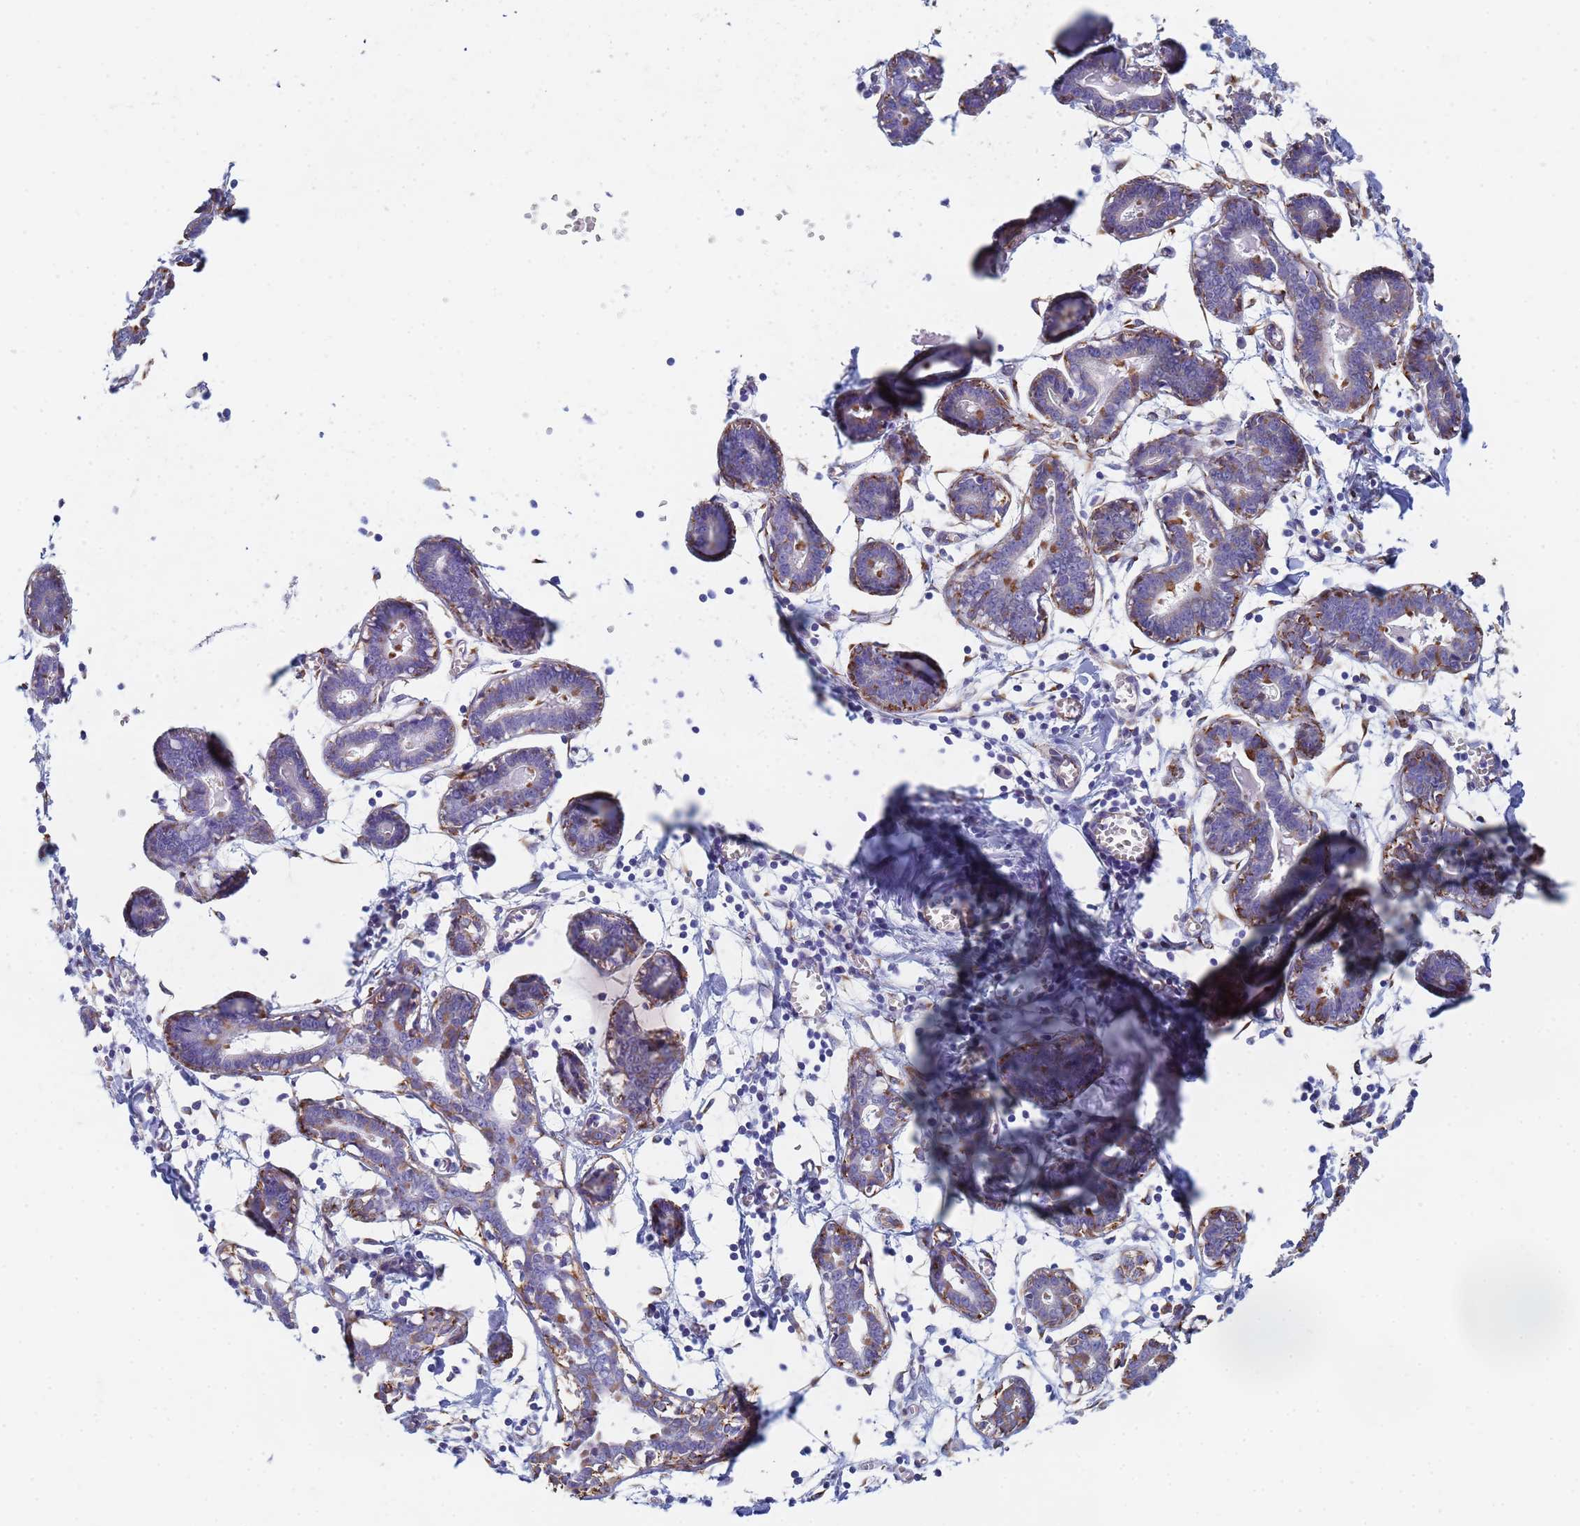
{"staining": {"intensity": "moderate", "quantity": "<25%", "location": "cytoplasmic/membranous"}, "tissue": "breast", "cell_type": "Glandular cells", "image_type": "normal", "snomed": [{"axis": "morphology", "description": "Normal tissue, NOS"}, {"axis": "topography", "description": "Breast"}], "caption": "Protein expression analysis of benign breast reveals moderate cytoplasmic/membranous expression in about <25% of glandular cells.", "gene": "GDAP2", "patient": {"sex": "female", "age": 27}}